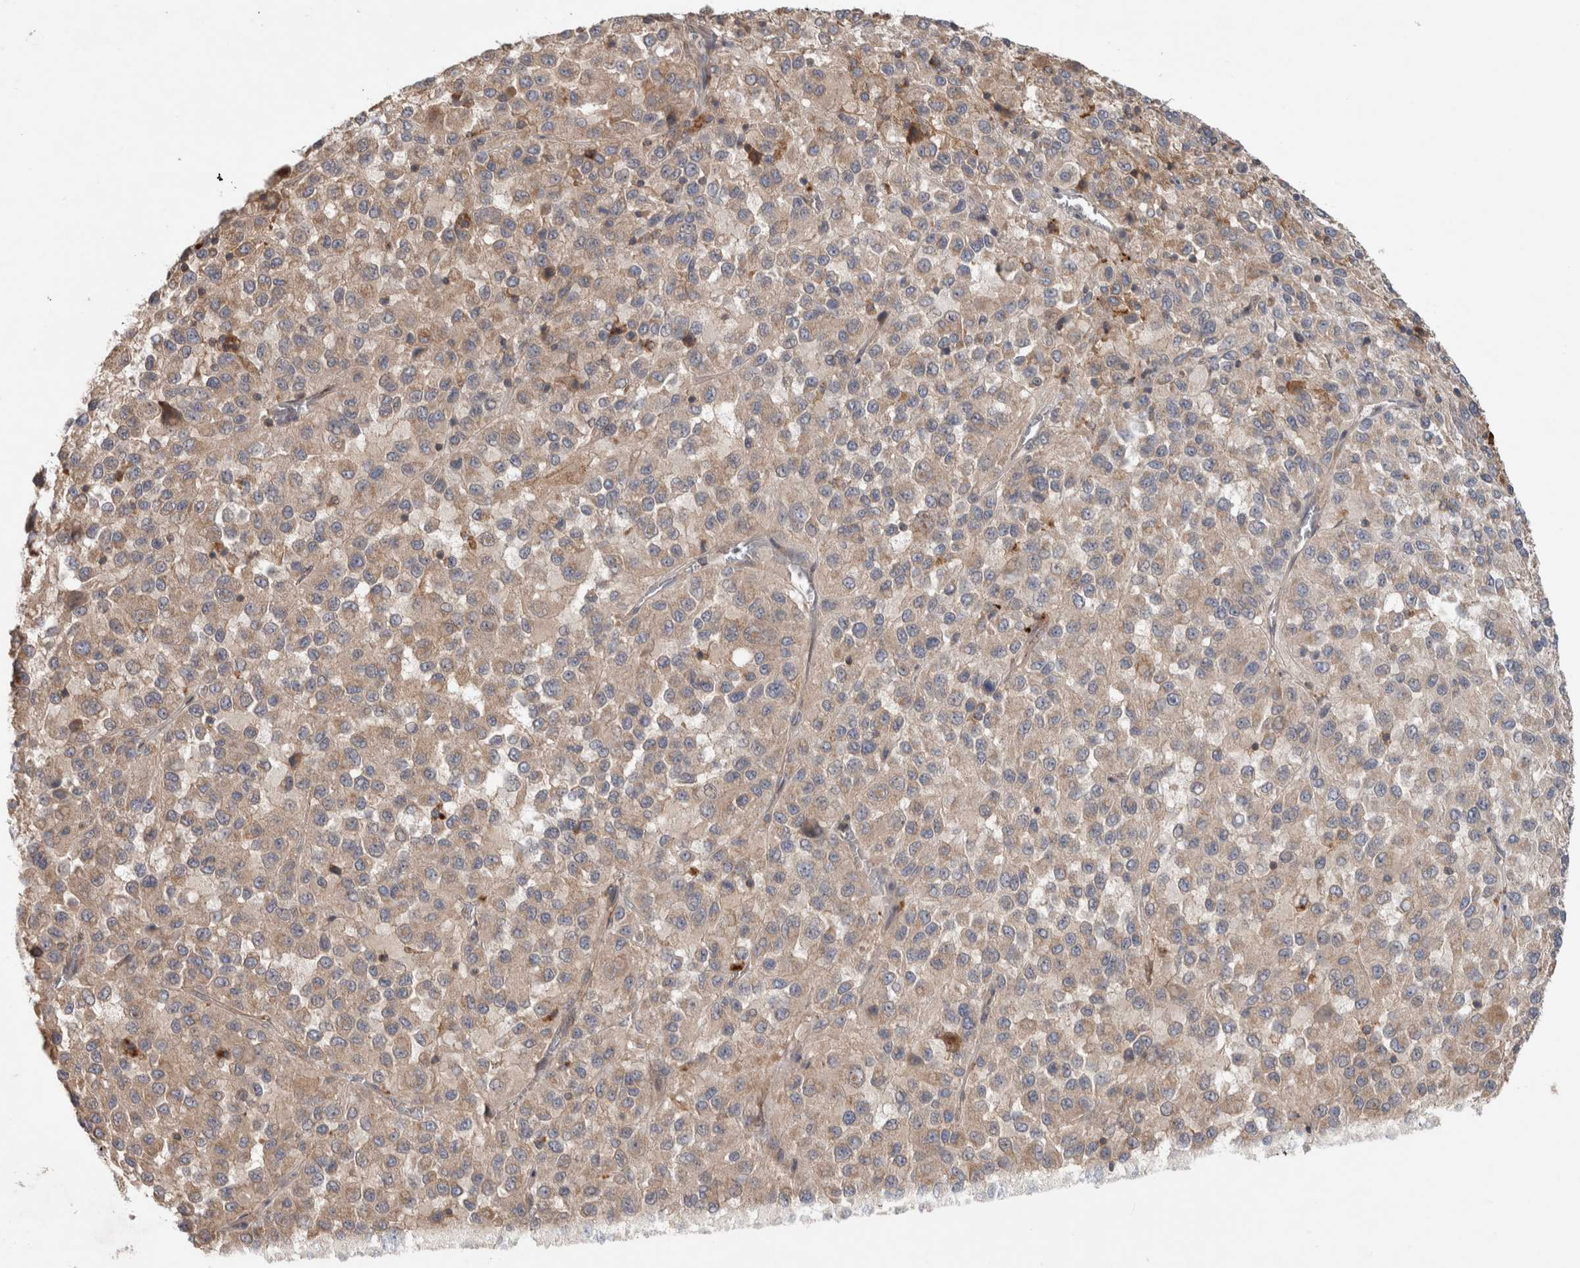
{"staining": {"intensity": "weak", "quantity": "<25%", "location": "cytoplasmic/membranous"}, "tissue": "melanoma", "cell_type": "Tumor cells", "image_type": "cancer", "snomed": [{"axis": "morphology", "description": "Malignant melanoma, Metastatic site"}, {"axis": "topography", "description": "Lung"}], "caption": "Immunohistochemical staining of malignant melanoma (metastatic site) exhibits no significant expression in tumor cells.", "gene": "TARBP1", "patient": {"sex": "male", "age": 64}}